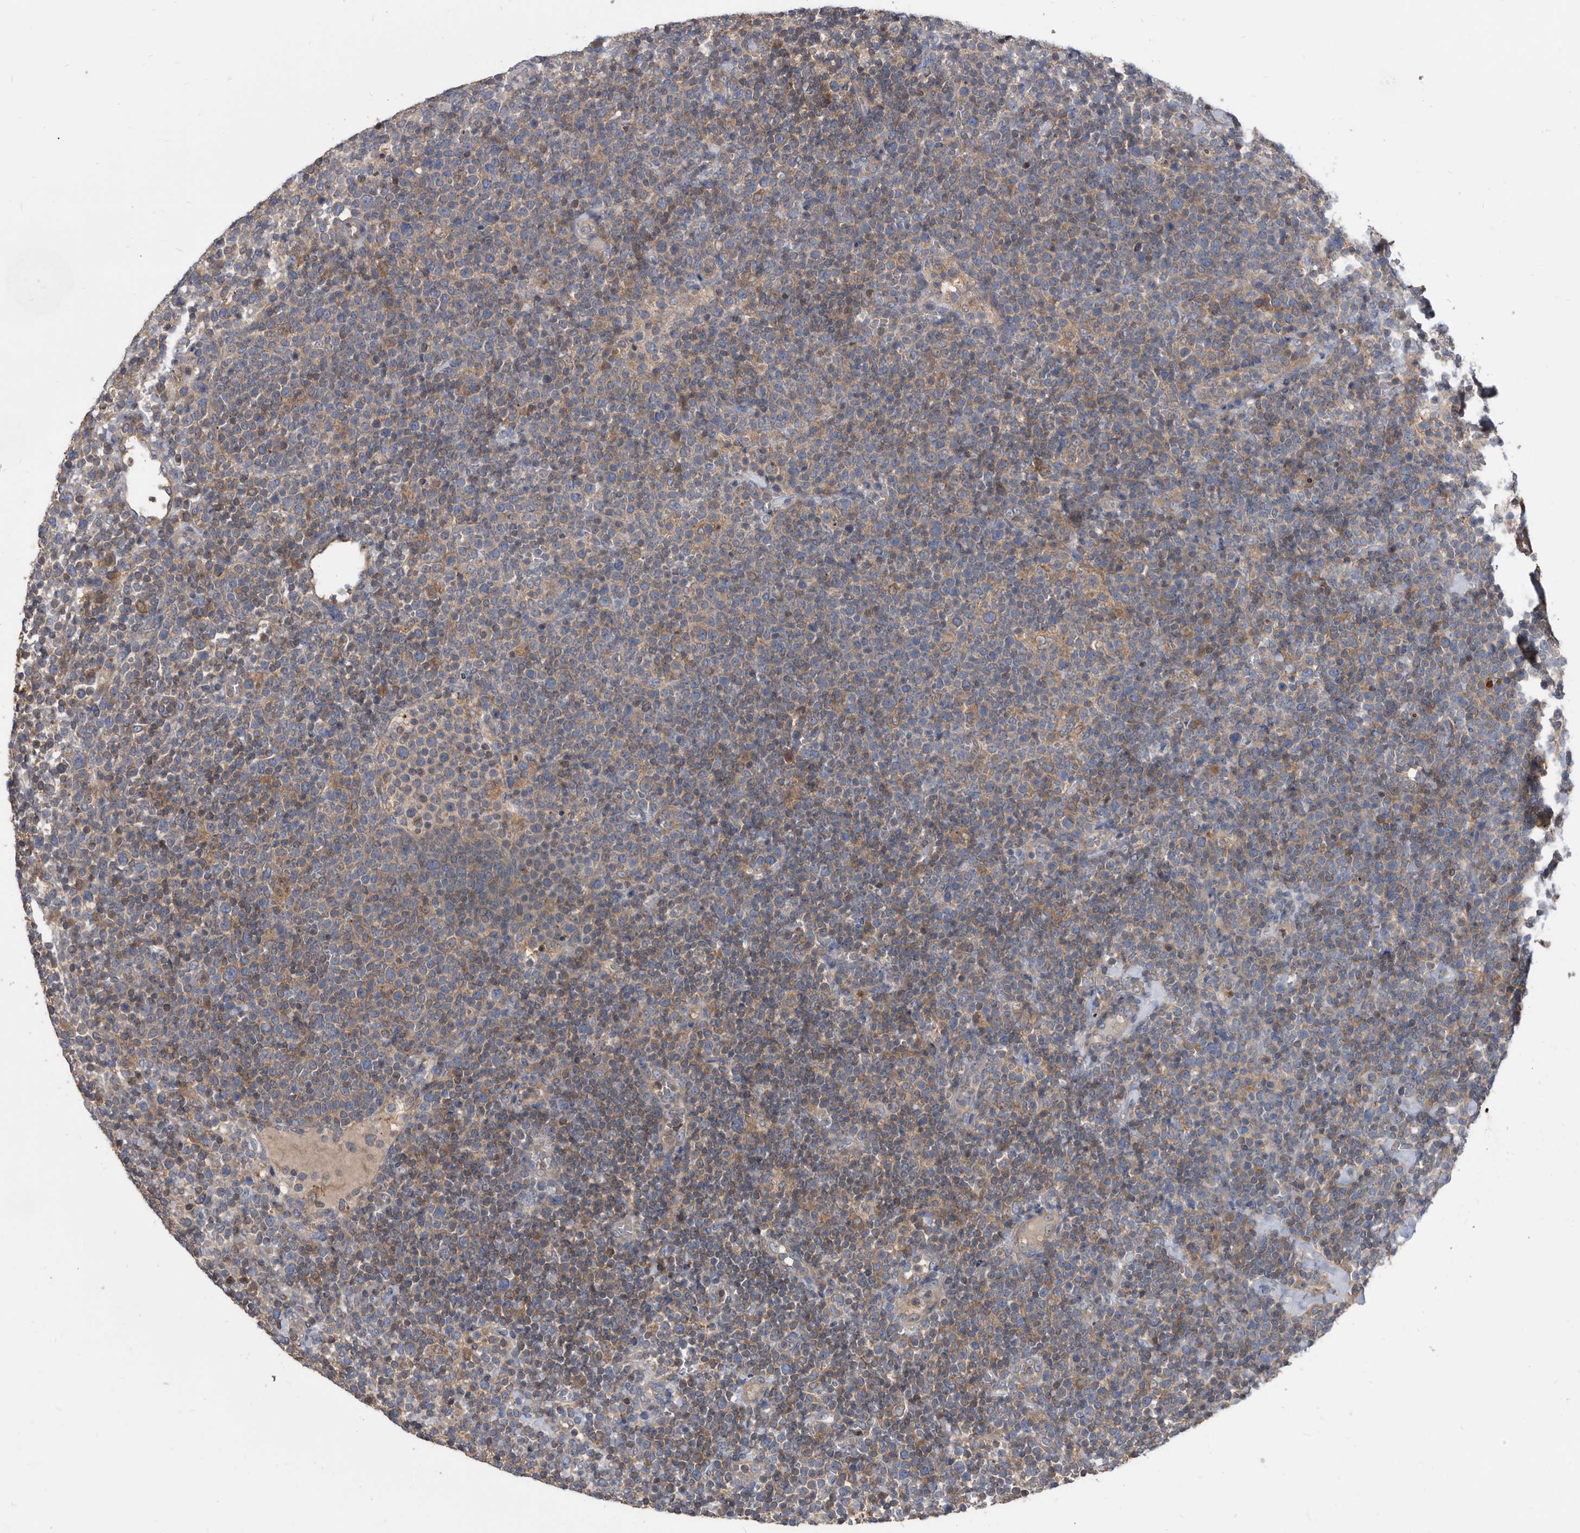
{"staining": {"intensity": "weak", "quantity": "<25%", "location": "cytoplasmic/membranous"}, "tissue": "lymphoma", "cell_type": "Tumor cells", "image_type": "cancer", "snomed": [{"axis": "morphology", "description": "Malignant lymphoma, non-Hodgkin's type, High grade"}, {"axis": "topography", "description": "Lymph node"}], "caption": "Immunohistochemistry of lymphoma displays no positivity in tumor cells.", "gene": "APEH", "patient": {"sex": "male", "age": 61}}